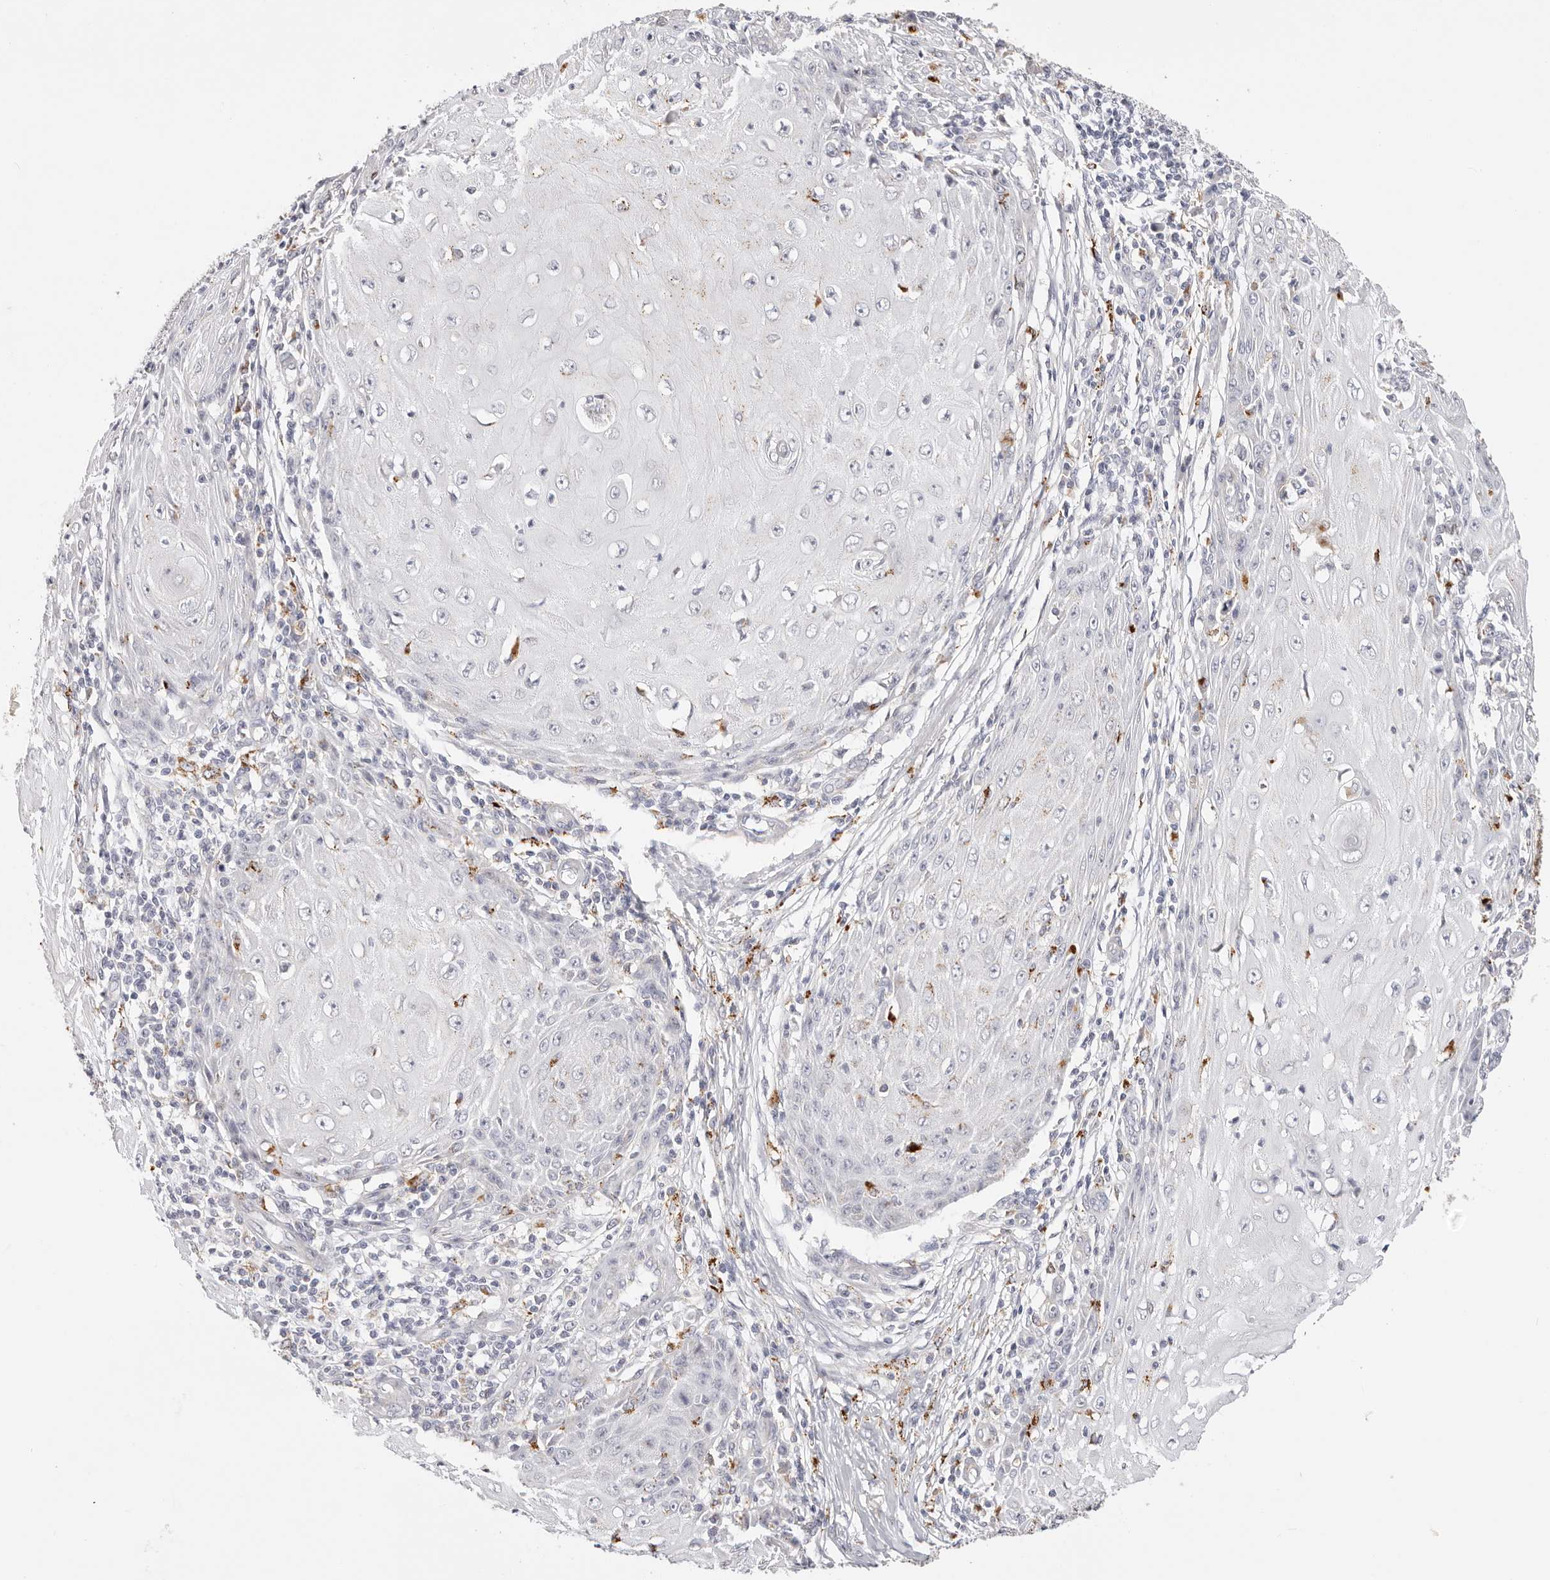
{"staining": {"intensity": "weak", "quantity": "<25%", "location": "cytoplasmic/membranous"}, "tissue": "skin cancer", "cell_type": "Tumor cells", "image_type": "cancer", "snomed": [{"axis": "morphology", "description": "Squamous cell carcinoma, NOS"}, {"axis": "topography", "description": "Skin"}], "caption": "High power microscopy photomicrograph of an immunohistochemistry (IHC) photomicrograph of skin cancer, revealing no significant positivity in tumor cells. (Immunohistochemistry, brightfield microscopy, high magnification).", "gene": "STKLD1", "patient": {"sex": "female", "age": 73}}